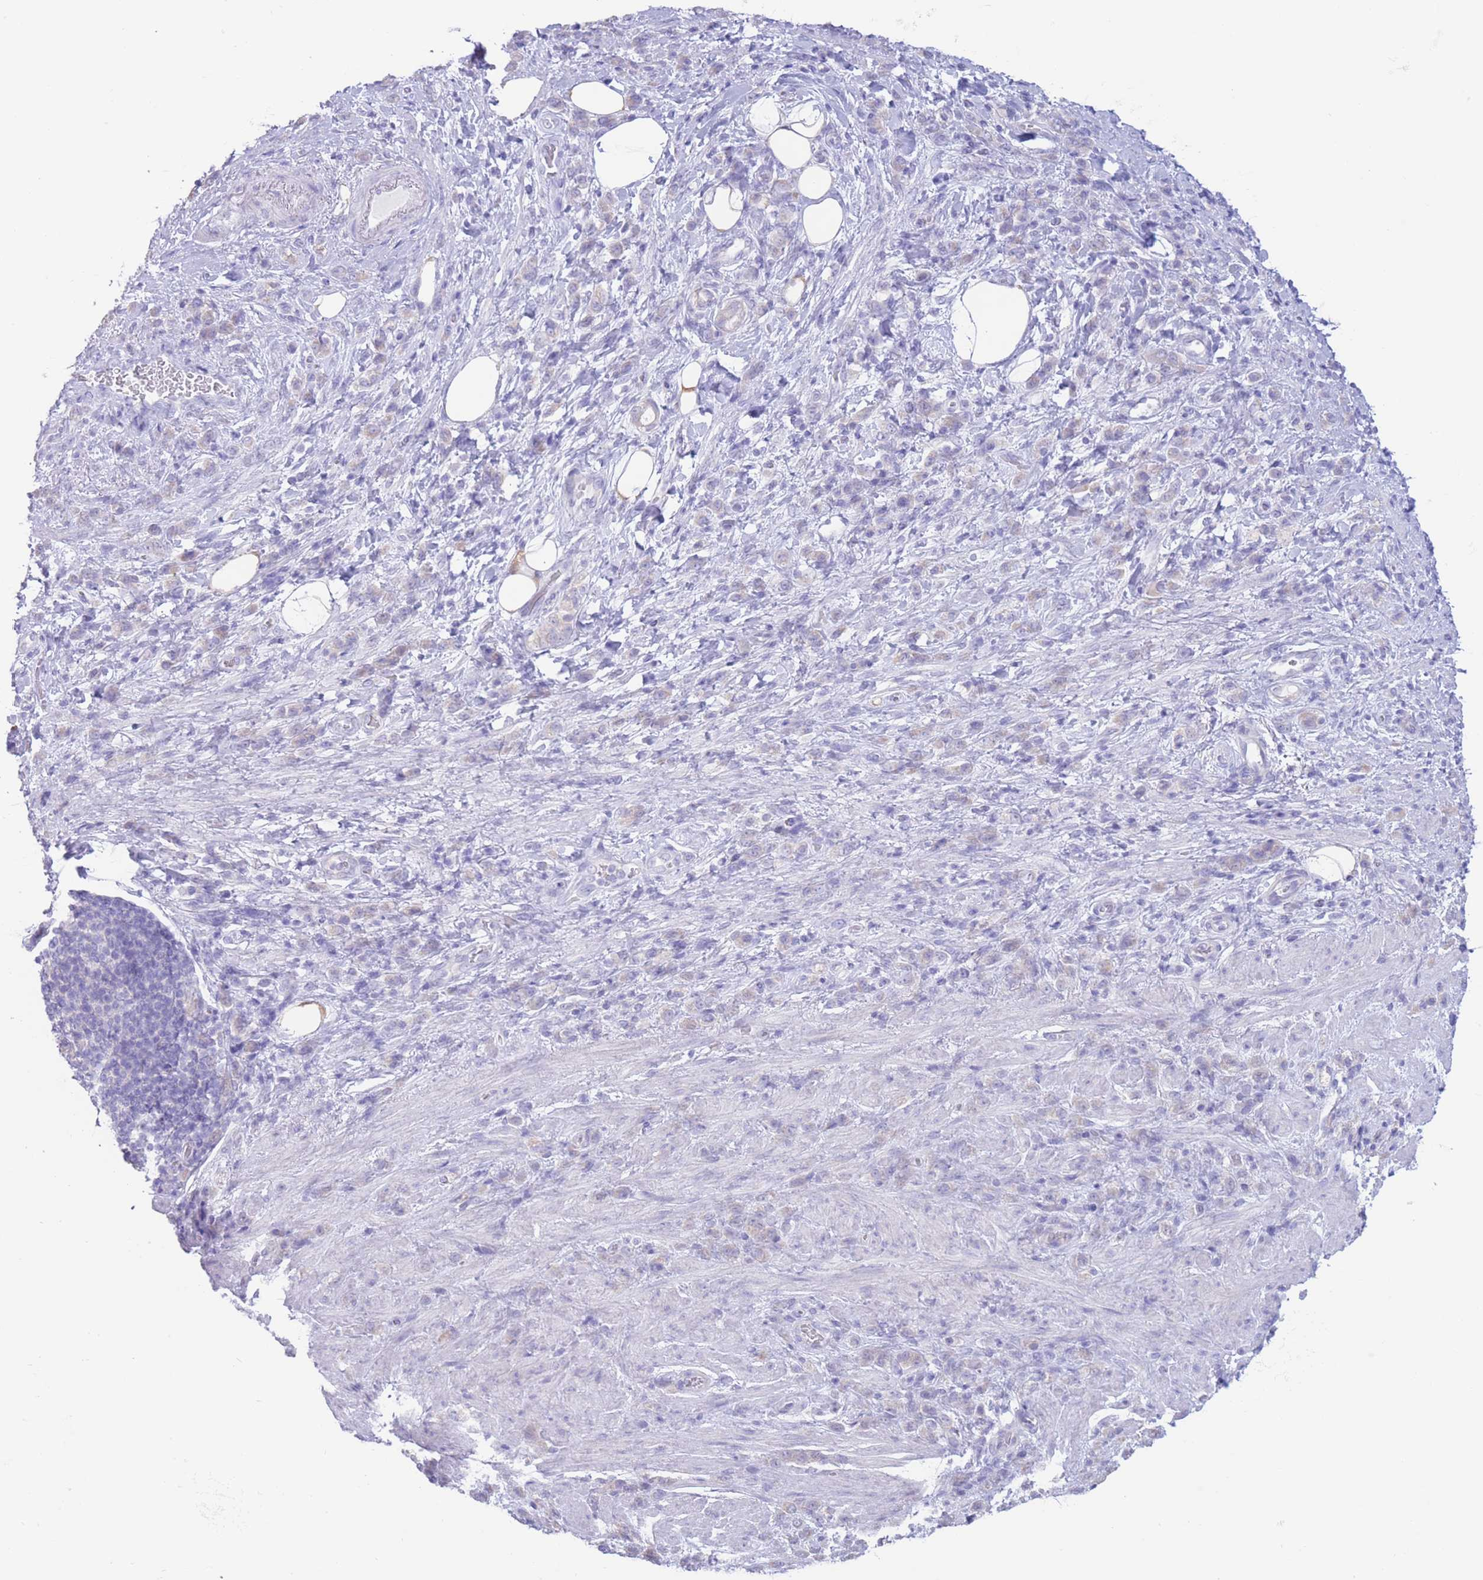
{"staining": {"intensity": "negative", "quantity": "none", "location": "none"}, "tissue": "stomach cancer", "cell_type": "Tumor cells", "image_type": "cancer", "snomed": [{"axis": "morphology", "description": "Adenocarcinoma, NOS"}, {"axis": "topography", "description": "Stomach"}], "caption": "Immunohistochemistry image of neoplastic tissue: human adenocarcinoma (stomach) stained with DAB exhibits no significant protein positivity in tumor cells. The staining was performed using DAB to visualize the protein expression in brown, while the nuclei were stained in blue with hematoxylin (Magnification: 20x).", "gene": "FAH", "patient": {"sex": "male", "age": 77}}